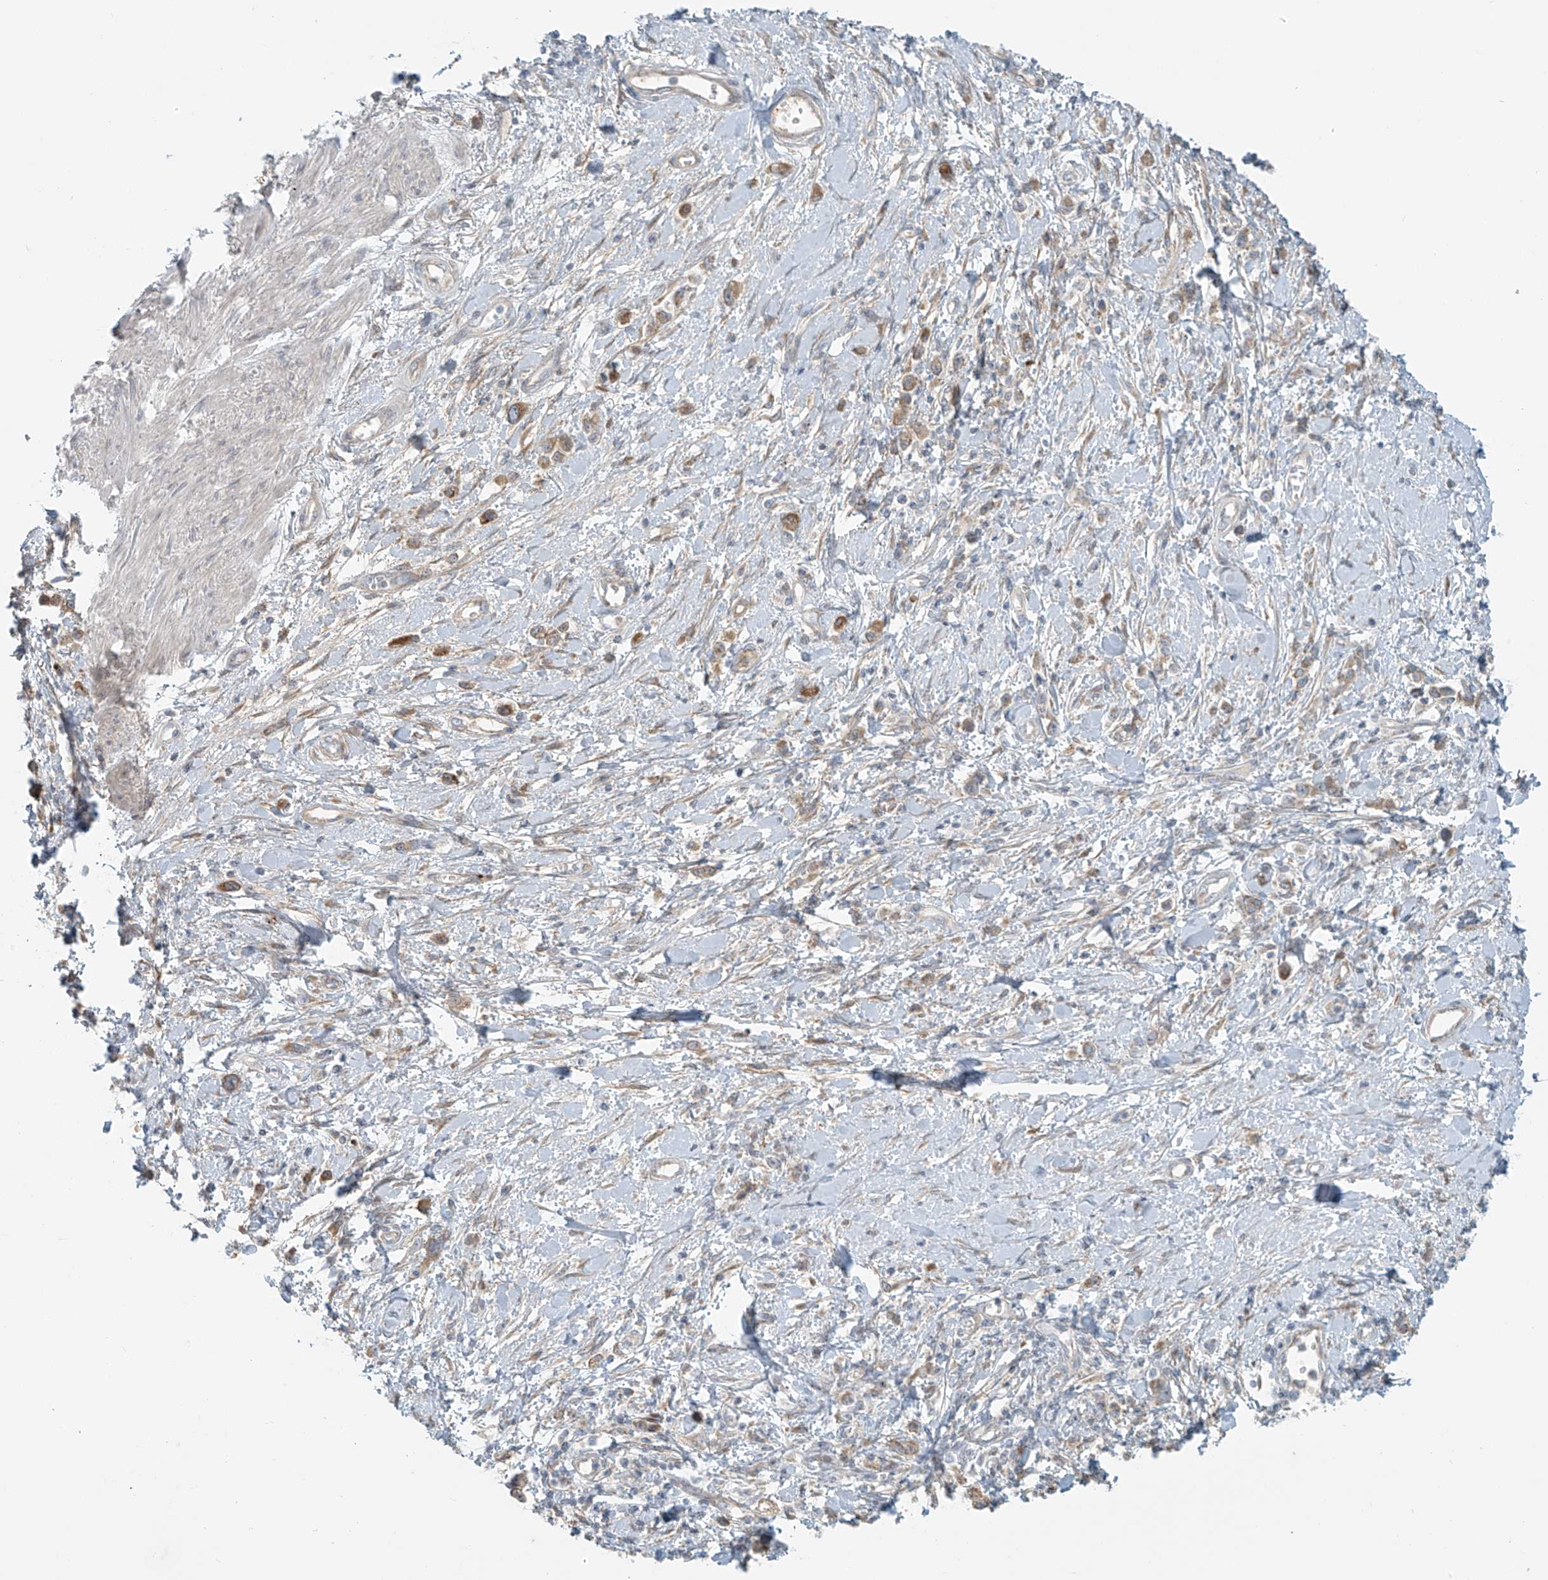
{"staining": {"intensity": "moderate", "quantity": "25%-75%", "location": "cytoplasmic/membranous"}, "tissue": "stomach cancer", "cell_type": "Tumor cells", "image_type": "cancer", "snomed": [{"axis": "morphology", "description": "Adenocarcinoma, NOS"}, {"axis": "topography", "description": "Stomach"}], "caption": "Protein expression analysis of adenocarcinoma (stomach) exhibits moderate cytoplasmic/membranous staining in approximately 25%-75% of tumor cells.", "gene": "LZTS3", "patient": {"sex": "female", "age": 76}}